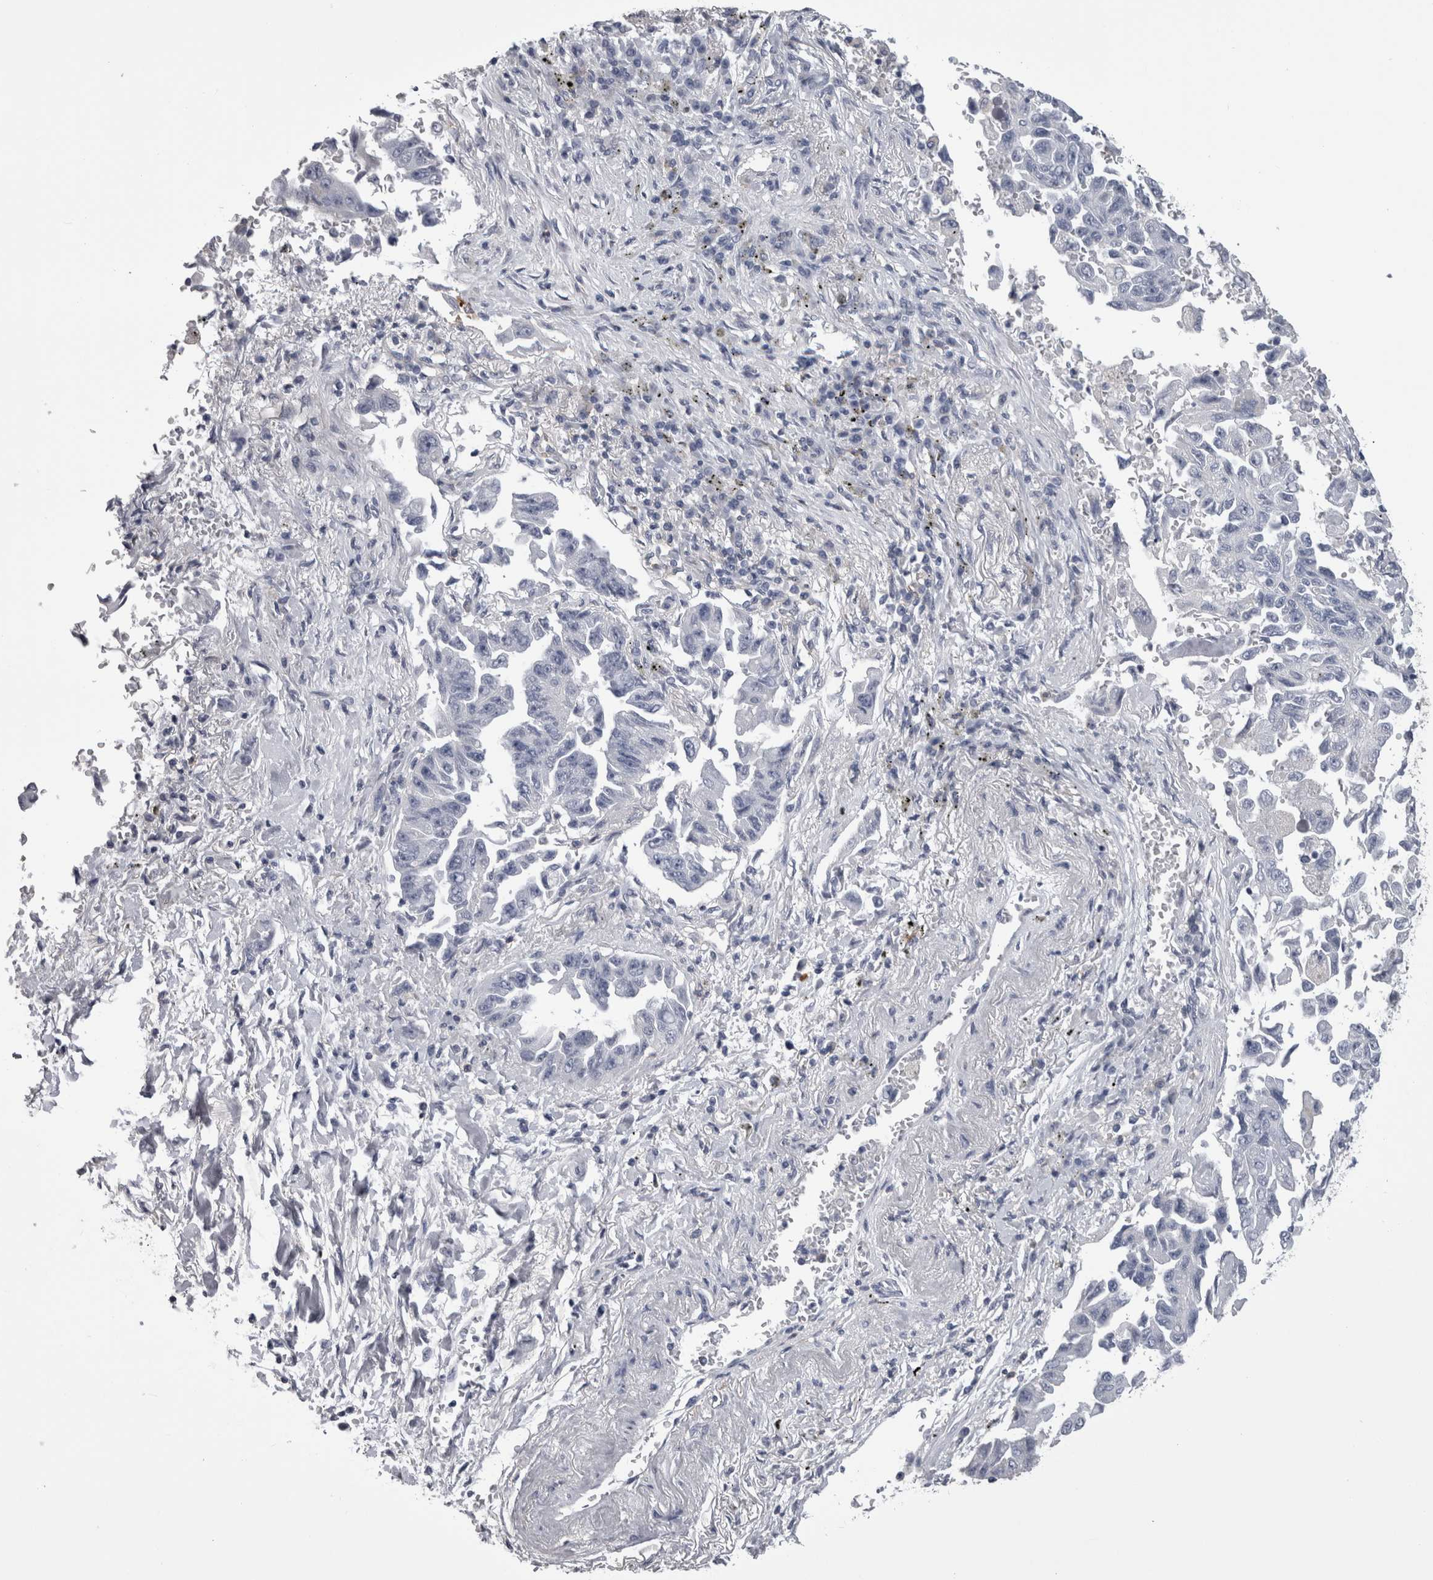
{"staining": {"intensity": "negative", "quantity": "none", "location": "none"}, "tissue": "lung cancer", "cell_type": "Tumor cells", "image_type": "cancer", "snomed": [{"axis": "morphology", "description": "Adenocarcinoma, NOS"}, {"axis": "topography", "description": "Lung"}], "caption": "Lung cancer (adenocarcinoma) was stained to show a protein in brown. There is no significant positivity in tumor cells.", "gene": "AFMID", "patient": {"sex": "female", "age": 51}}